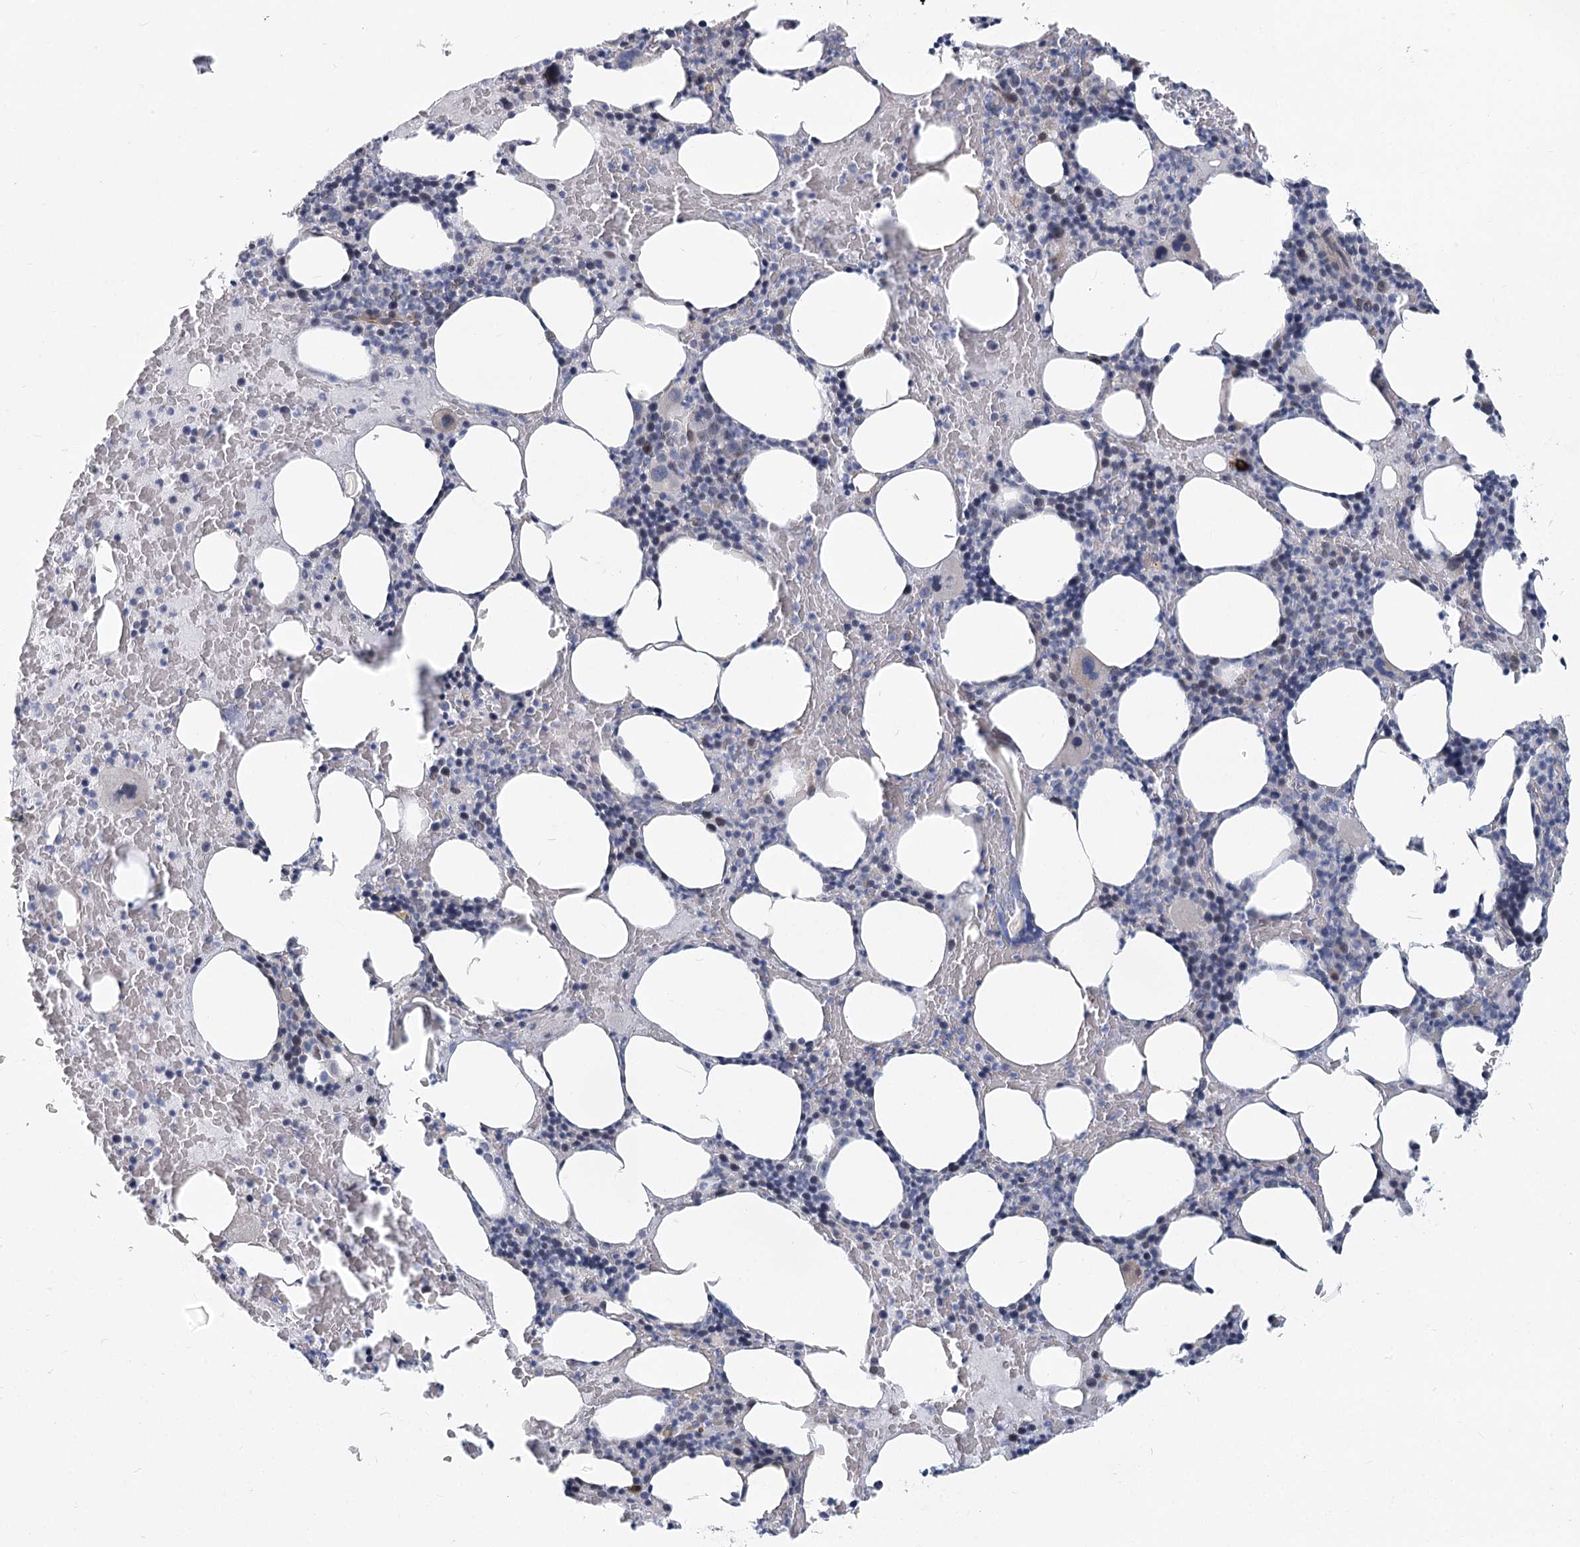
{"staining": {"intensity": "negative", "quantity": "none", "location": "none"}, "tissue": "bone marrow", "cell_type": "Hematopoietic cells", "image_type": "normal", "snomed": [{"axis": "morphology", "description": "Normal tissue, NOS"}, {"axis": "topography", "description": "Bone marrow"}], "caption": "IHC of unremarkable bone marrow exhibits no staining in hematopoietic cells.", "gene": "ABITRAM", "patient": {"sex": "male", "age": 62}}